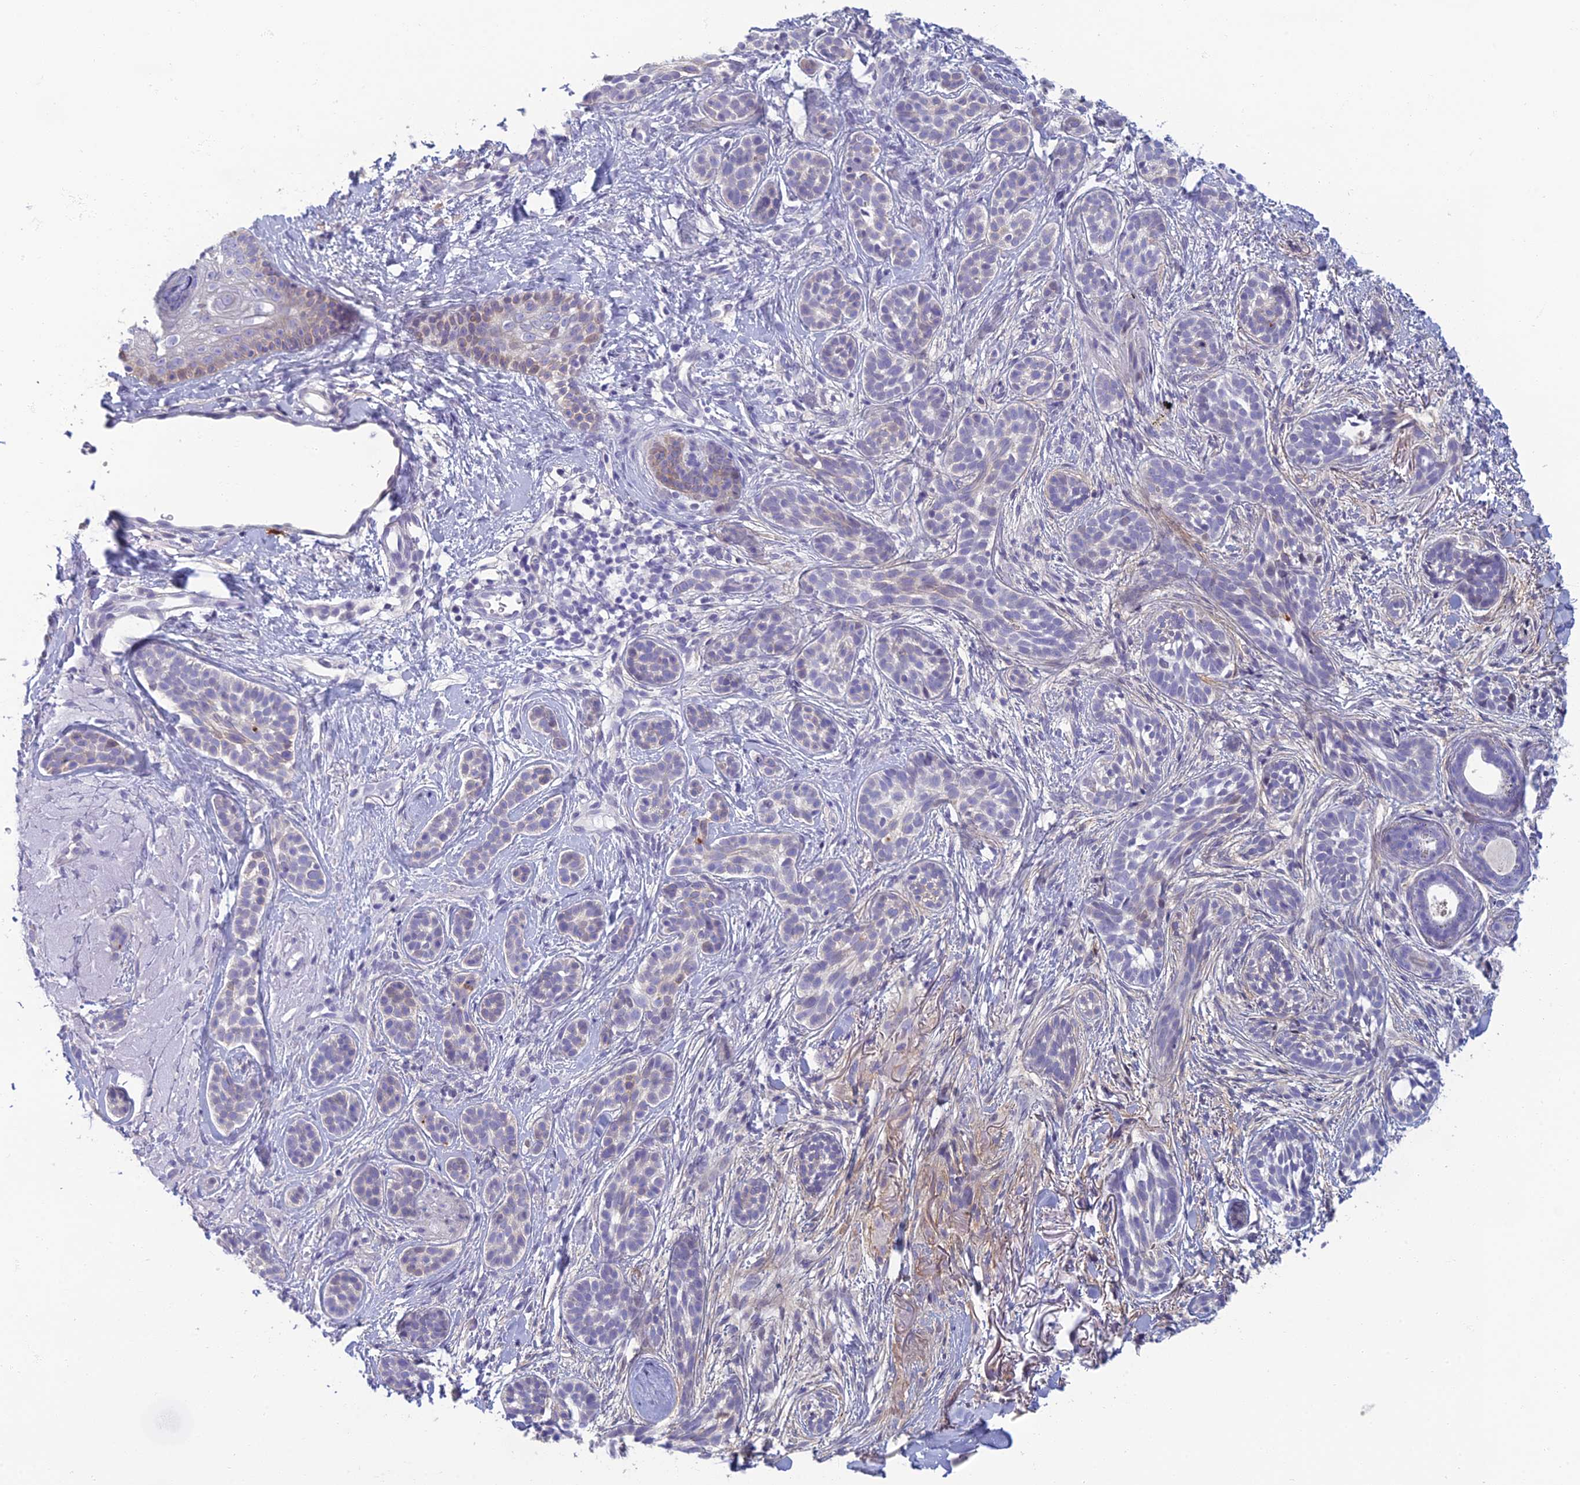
{"staining": {"intensity": "negative", "quantity": "none", "location": "none"}, "tissue": "skin cancer", "cell_type": "Tumor cells", "image_type": "cancer", "snomed": [{"axis": "morphology", "description": "Basal cell carcinoma"}, {"axis": "topography", "description": "Skin"}], "caption": "Immunohistochemistry histopathology image of human basal cell carcinoma (skin) stained for a protein (brown), which shows no expression in tumor cells. (Immunohistochemistry, brightfield microscopy, high magnification).", "gene": "NEURL1", "patient": {"sex": "male", "age": 71}}